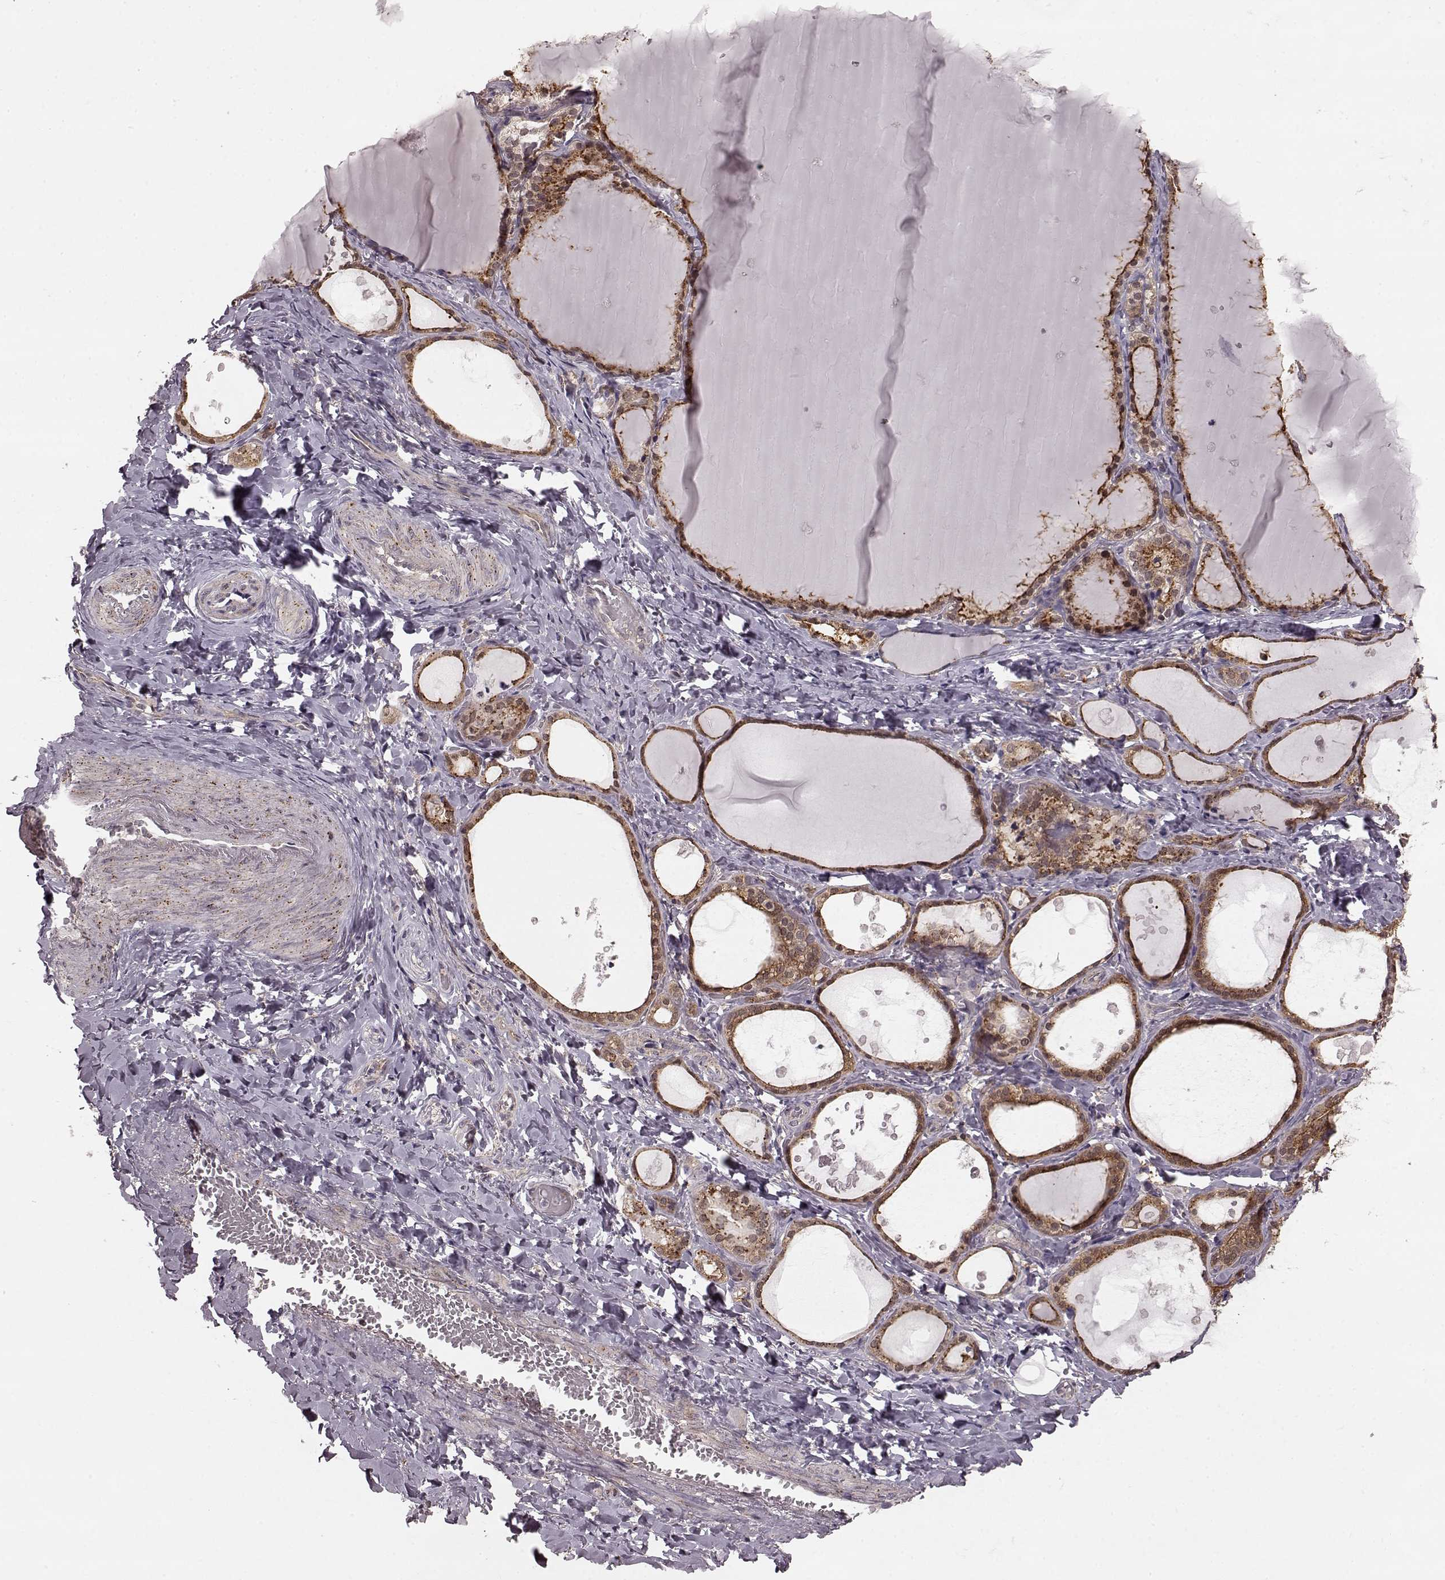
{"staining": {"intensity": "moderate", "quantity": ">75%", "location": "cytoplasmic/membranous"}, "tissue": "thyroid gland", "cell_type": "Glandular cells", "image_type": "normal", "snomed": [{"axis": "morphology", "description": "Normal tissue, NOS"}, {"axis": "topography", "description": "Thyroid gland"}], "caption": "Moderate cytoplasmic/membranous positivity for a protein is identified in about >75% of glandular cells of unremarkable thyroid gland using IHC.", "gene": "GSS", "patient": {"sex": "female", "age": 56}}